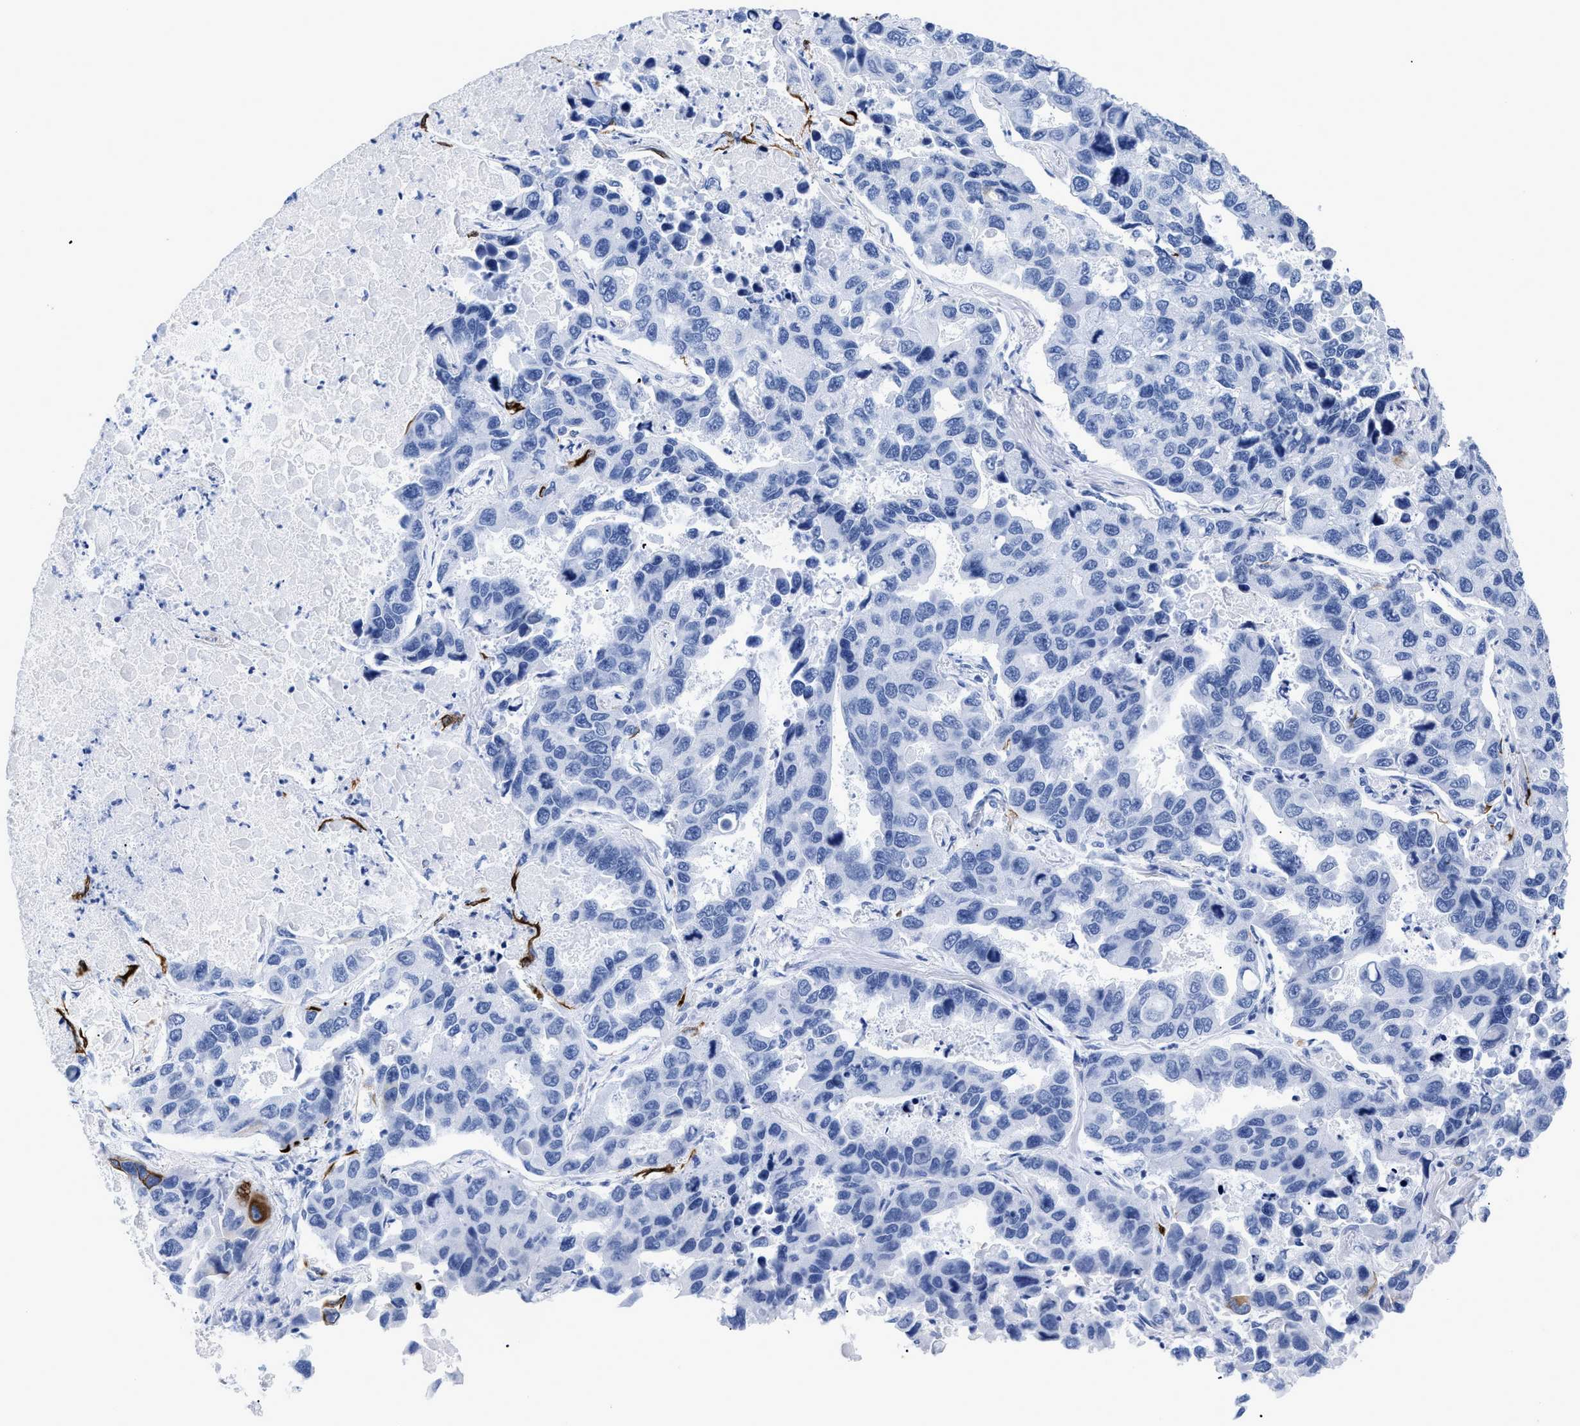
{"staining": {"intensity": "negative", "quantity": "none", "location": "none"}, "tissue": "lung cancer", "cell_type": "Tumor cells", "image_type": "cancer", "snomed": [{"axis": "morphology", "description": "Adenocarcinoma, NOS"}, {"axis": "topography", "description": "Lung"}], "caption": "IHC of lung cancer demonstrates no expression in tumor cells.", "gene": "DUSP26", "patient": {"sex": "male", "age": 64}}